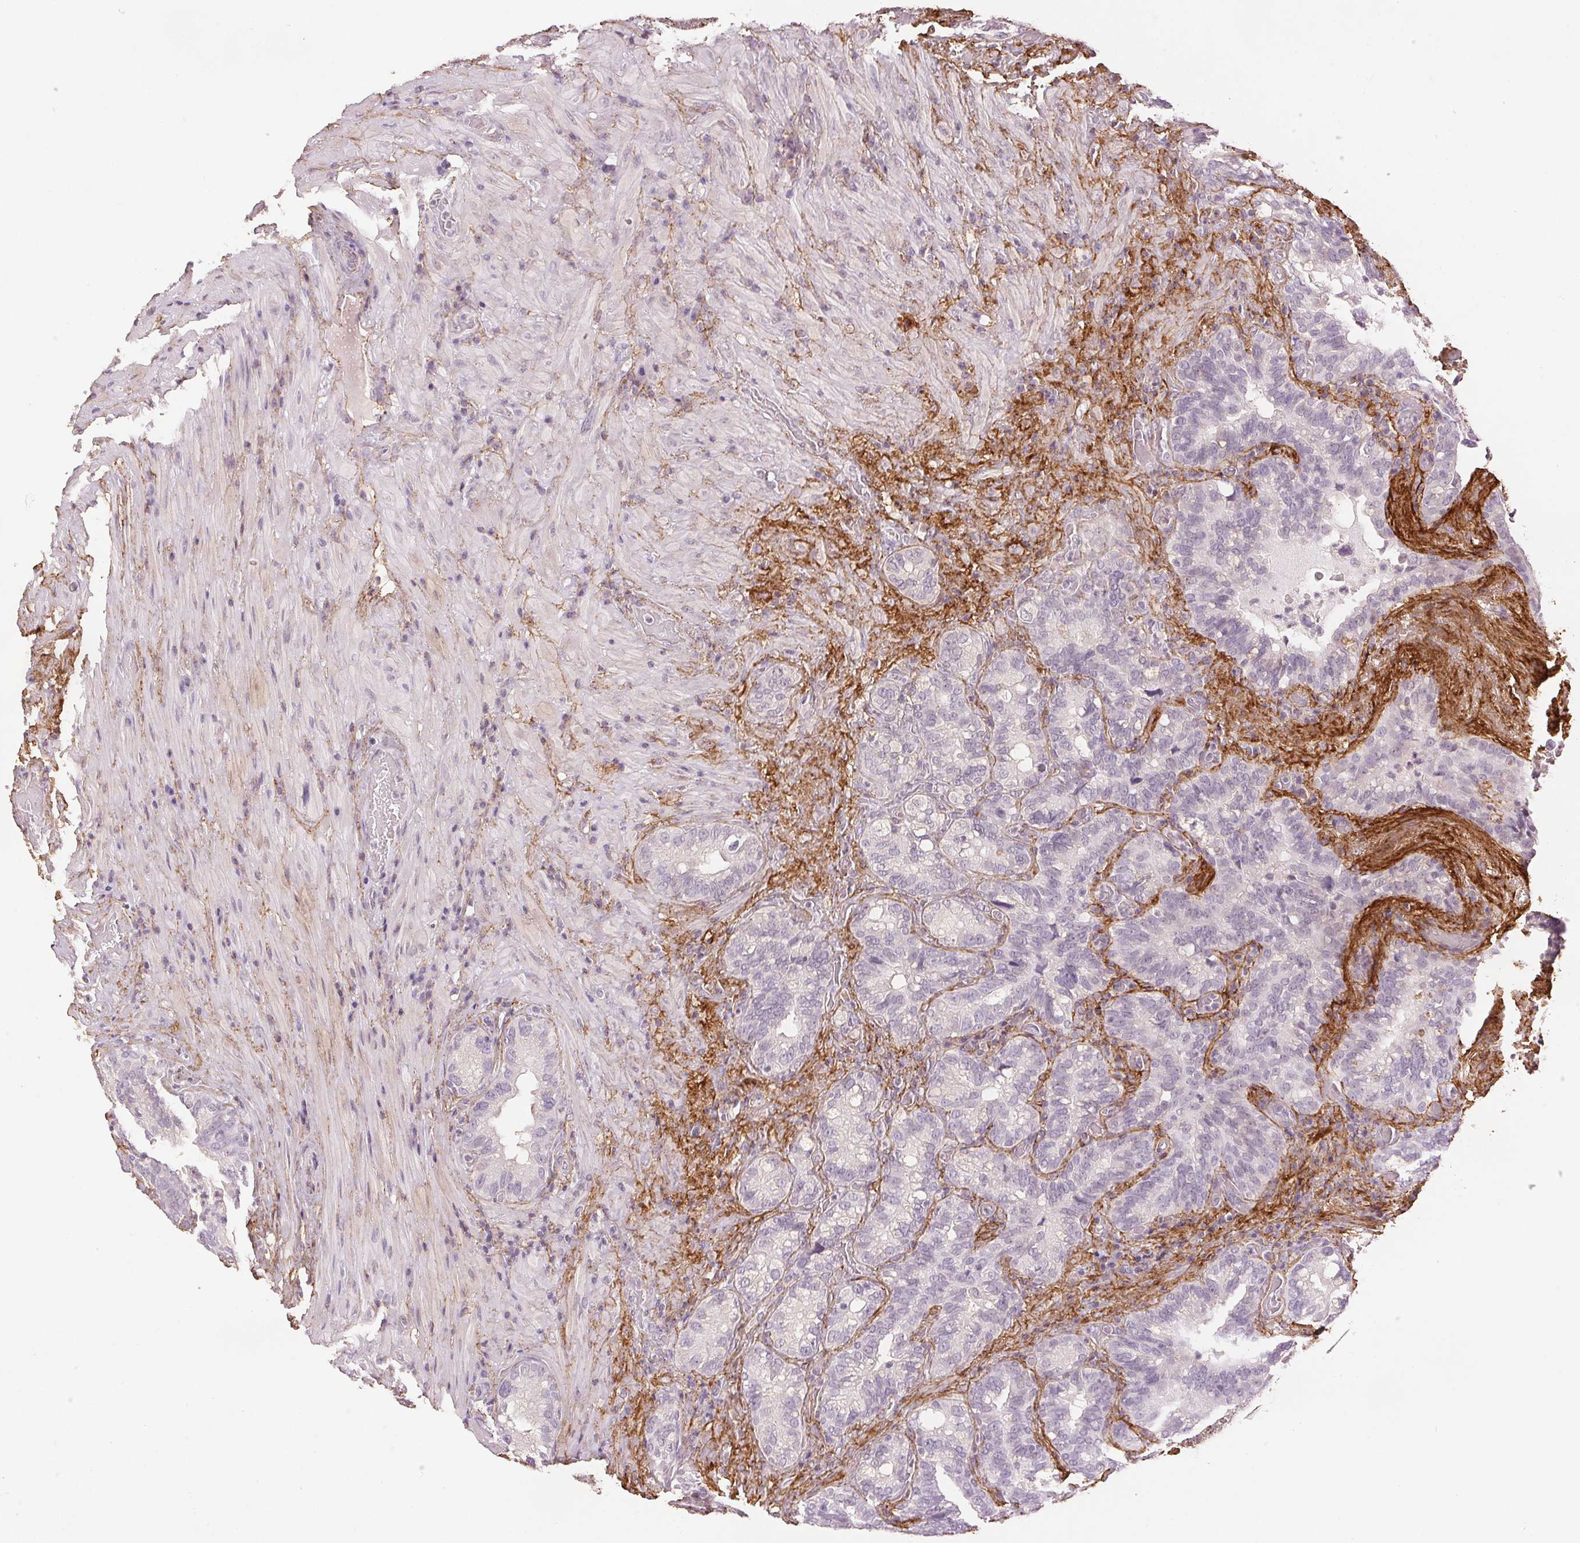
{"staining": {"intensity": "negative", "quantity": "none", "location": "none"}, "tissue": "seminal vesicle", "cell_type": "Glandular cells", "image_type": "normal", "snomed": [{"axis": "morphology", "description": "Normal tissue, NOS"}, {"axis": "topography", "description": "Seminal veicle"}], "caption": "Human seminal vesicle stained for a protein using immunohistochemistry reveals no expression in glandular cells.", "gene": "FBN1", "patient": {"sex": "male", "age": 68}}